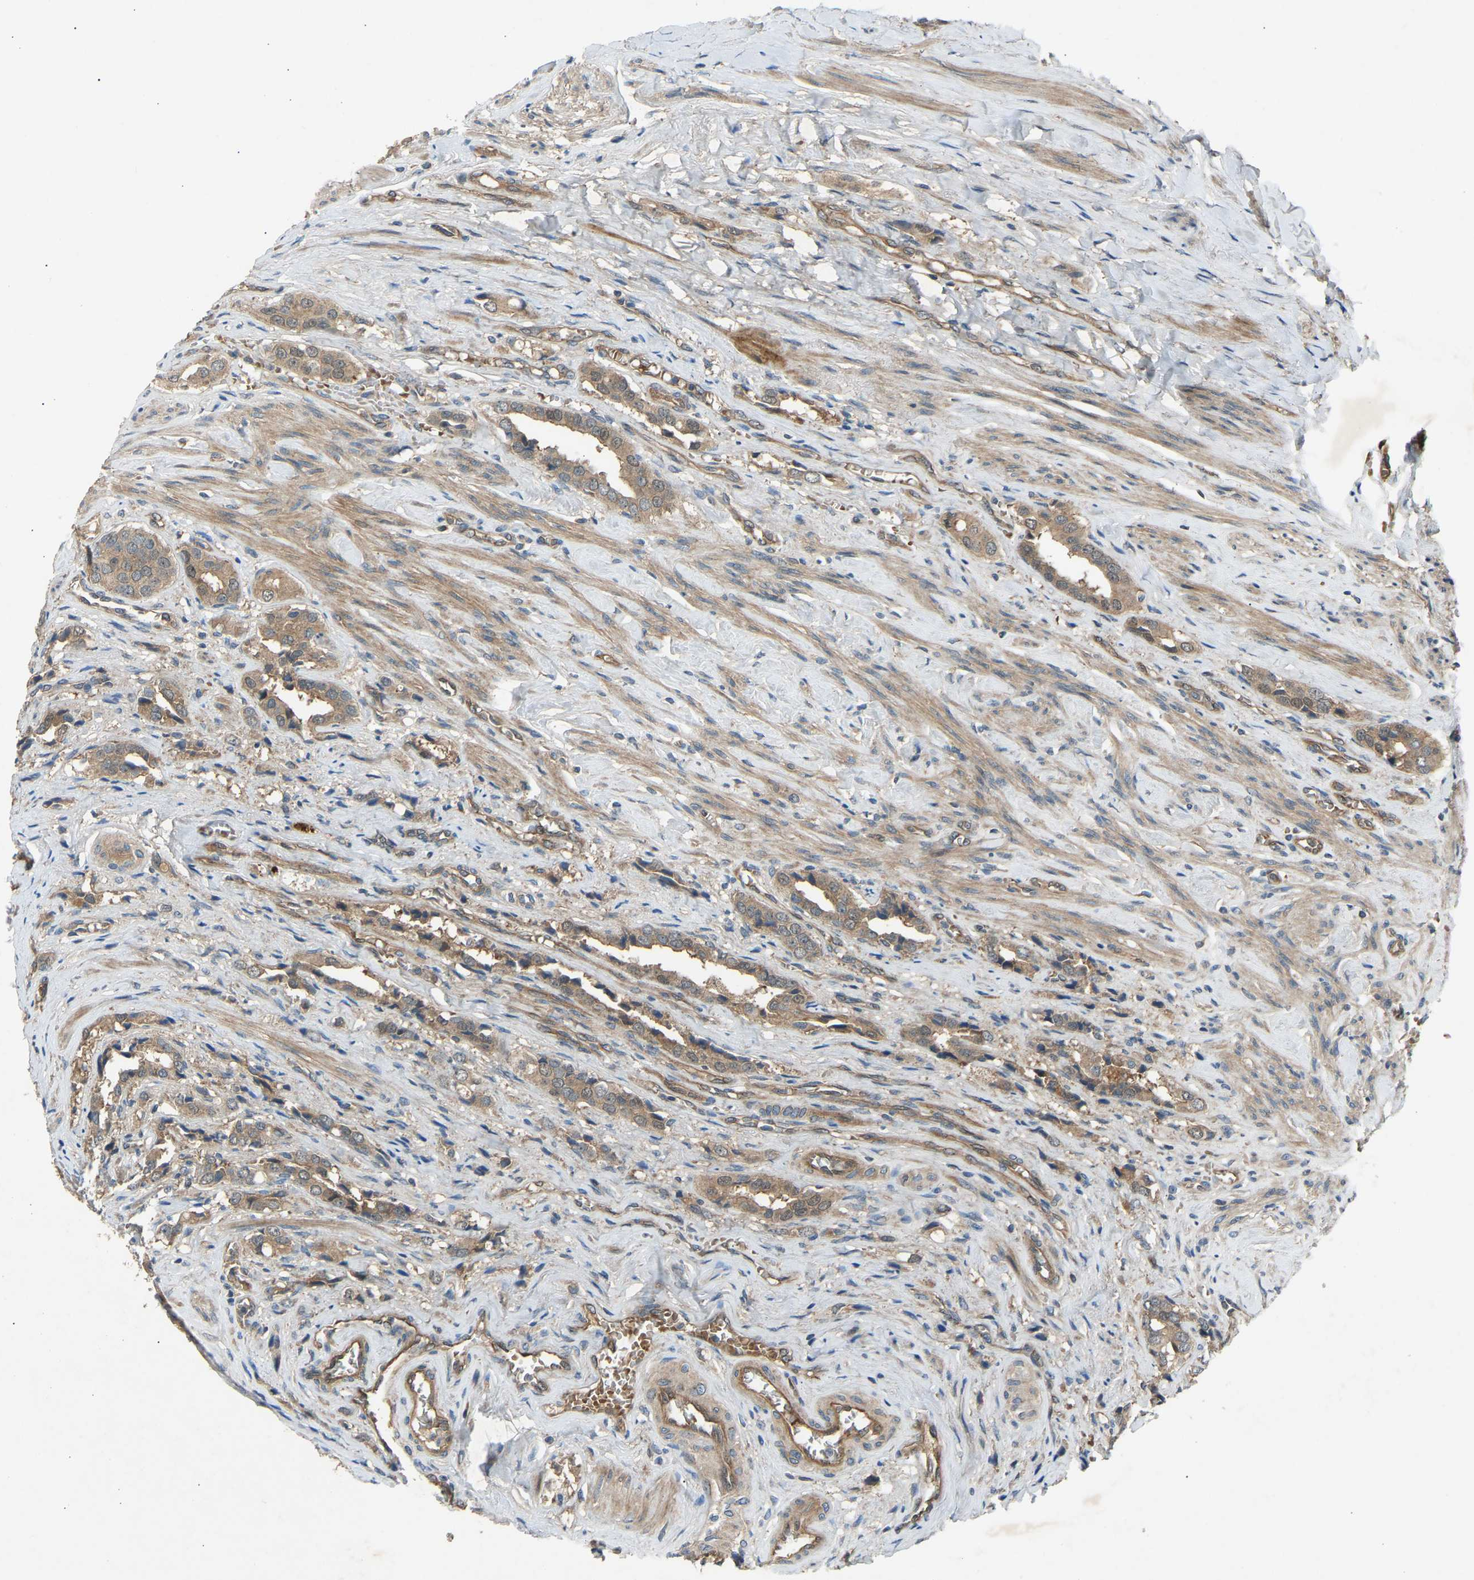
{"staining": {"intensity": "weak", "quantity": ">75%", "location": "cytoplasmic/membranous"}, "tissue": "prostate cancer", "cell_type": "Tumor cells", "image_type": "cancer", "snomed": [{"axis": "morphology", "description": "Adenocarcinoma, High grade"}, {"axis": "topography", "description": "Prostate"}], "caption": "Protein expression analysis of human adenocarcinoma (high-grade) (prostate) reveals weak cytoplasmic/membranous expression in about >75% of tumor cells.", "gene": "GAS2L1", "patient": {"sex": "male", "age": 52}}